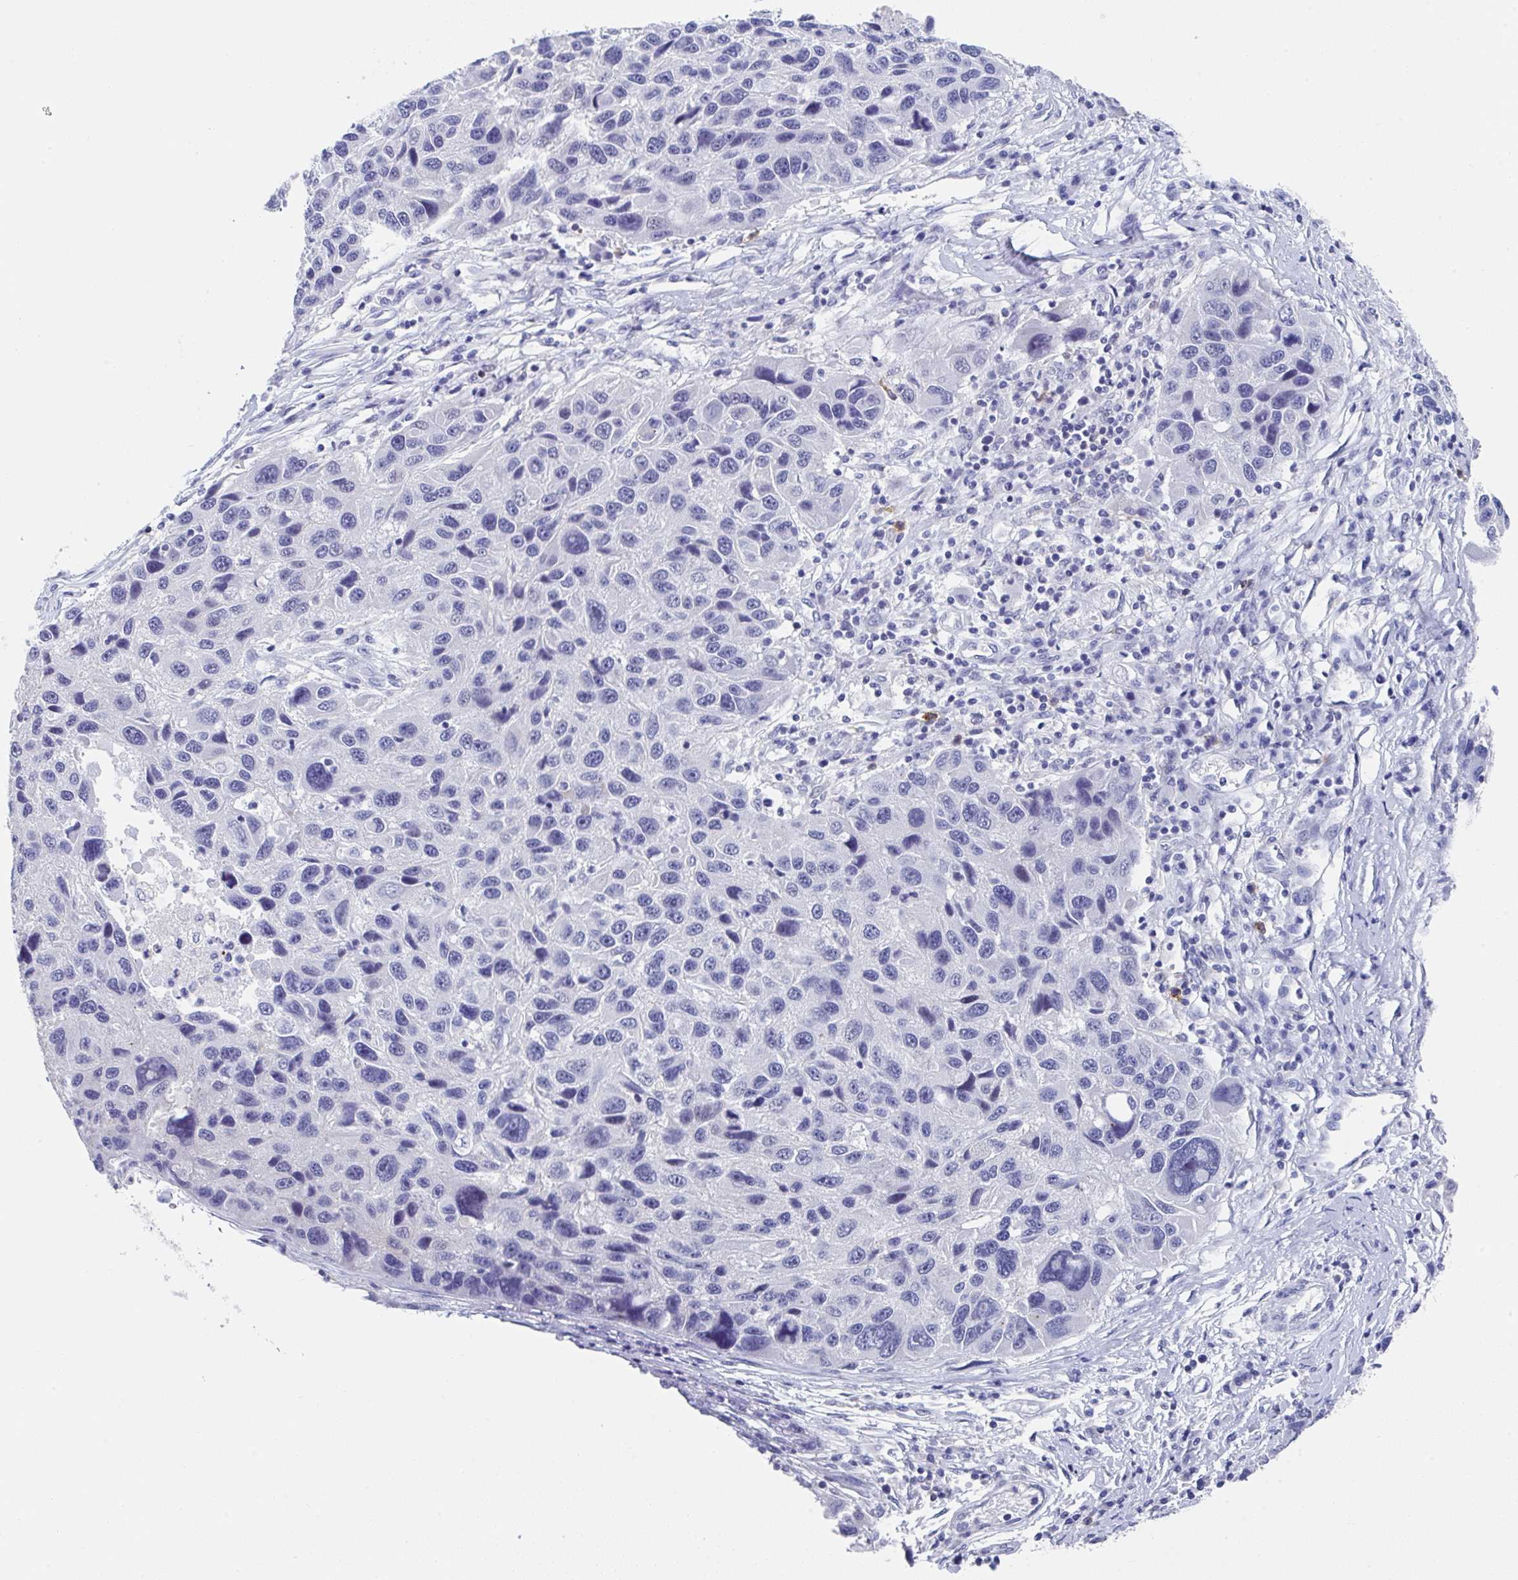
{"staining": {"intensity": "negative", "quantity": "none", "location": "none"}, "tissue": "melanoma", "cell_type": "Tumor cells", "image_type": "cancer", "snomed": [{"axis": "morphology", "description": "Malignant melanoma, NOS"}, {"axis": "topography", "description": "Skin"}], "caption": "DAB immunohistochemical staining of malignant melanoma reveals no significant positivity in tumor cells.", "gene": "TNFRSF8", "patient": {"sex": "male", "age": 53}}